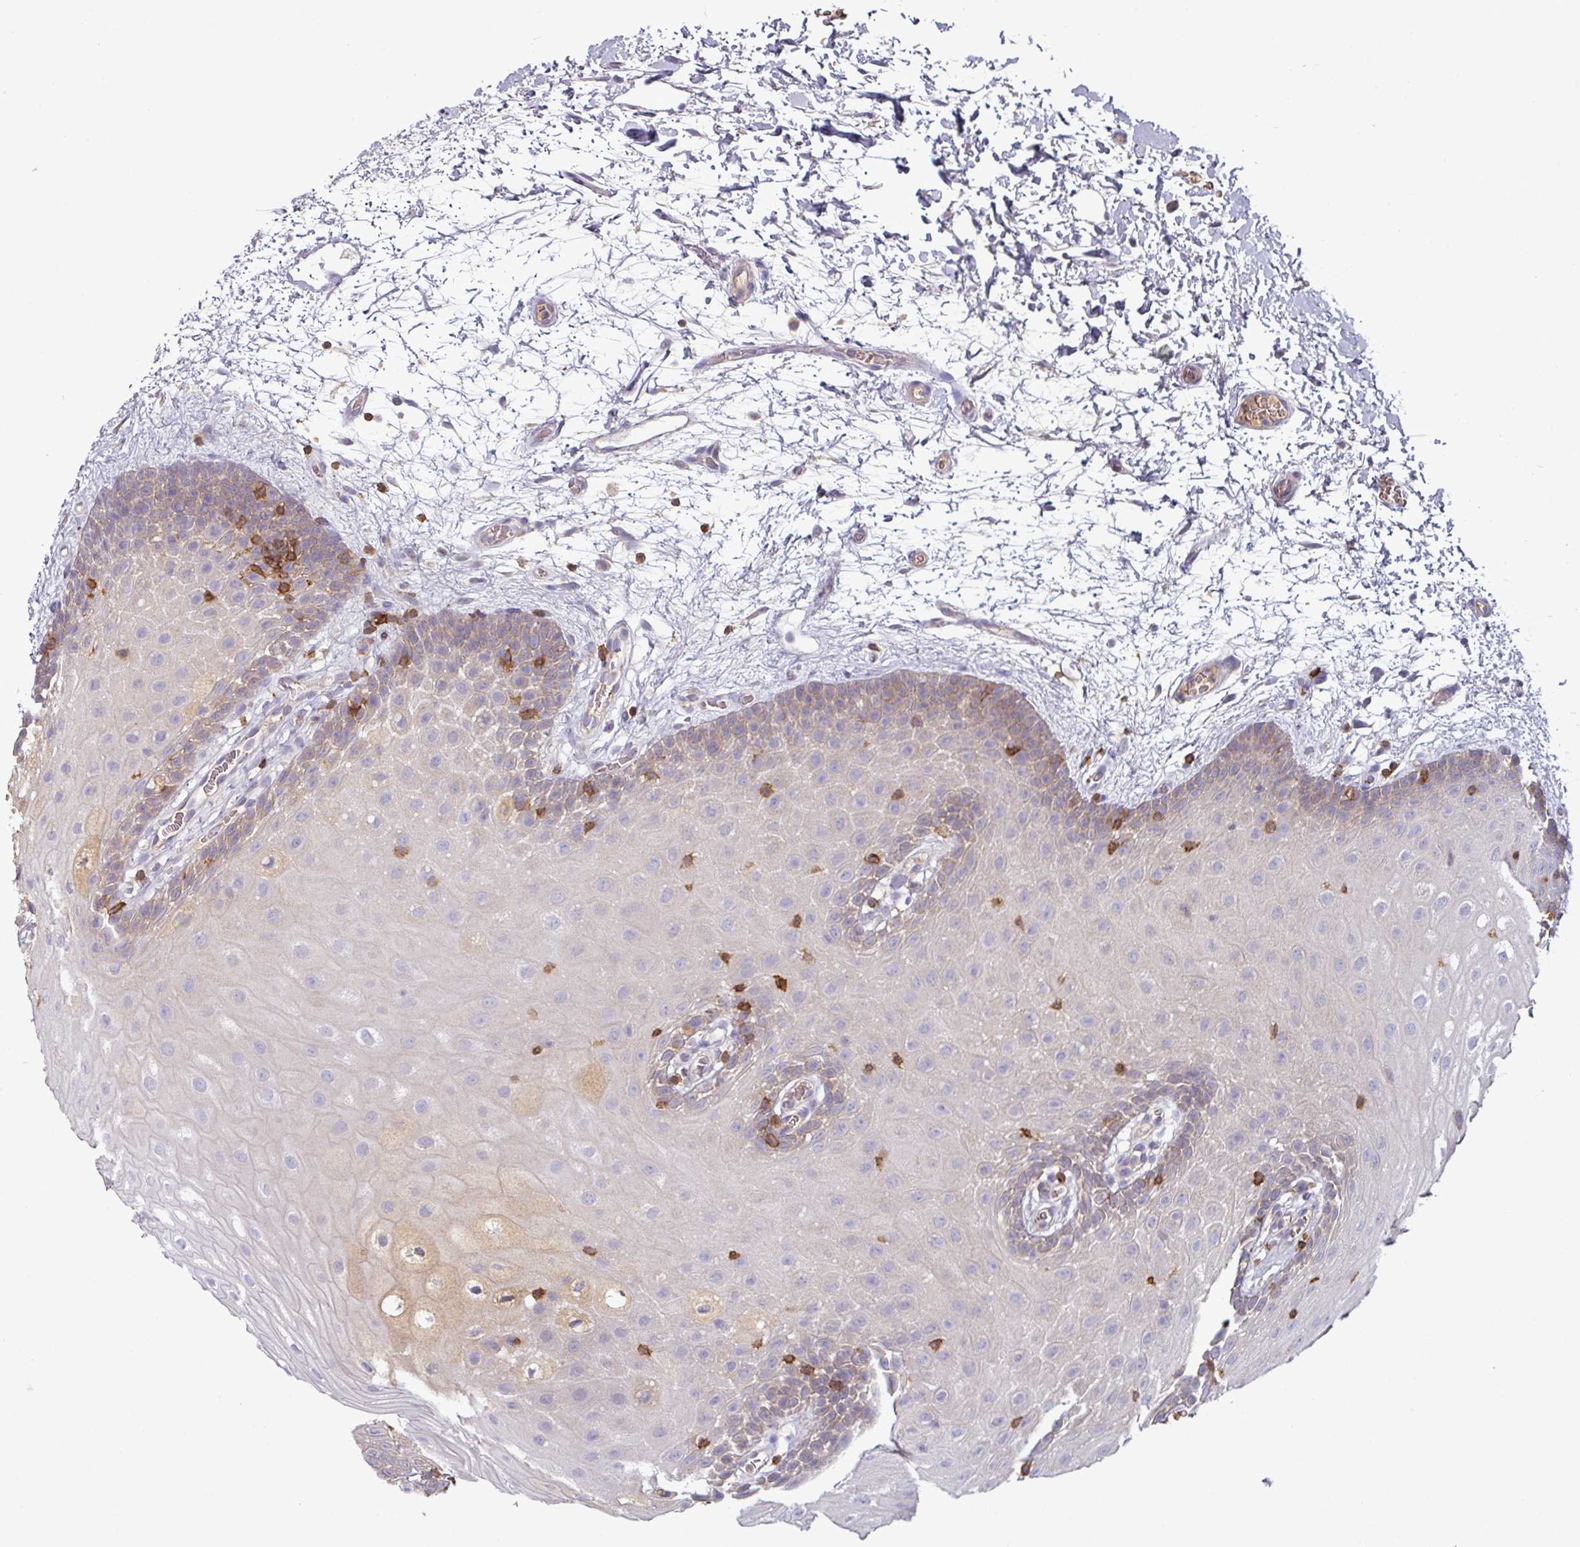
{"staining": {"intensity": "weak", "quantity": "25%-75%", "location": "cytoplasmic/membranous"}, "tissue": "oral mucosa", "cell_type": "Squamous epithelial cells", "image_type": "normal", "snomed": [{"axis": "morphology", "description": "Normal tissue, NOS"}, {"axis": "morphology", "description": "Squamous cell carcinoma, NOS"}, {"axis": "topography", "description": "Oral tissue"}, {"axis": "topography", "description": "Tounge, NOS"}, {"axis": "topography", "description": "Head-Neck"}], "caption": "Immunohistochemistry (DAB (3,3'-diaminobenzidine)) staining of unremarkable oral mucosa demonstrates weak cytoplasmic/membranous protein staining in approximately 25%-75% of squamous epithelial cells. Nuclei are stained in blue.", "gene": "CD3G", "patient": {"sex": "male", "age": 76}}